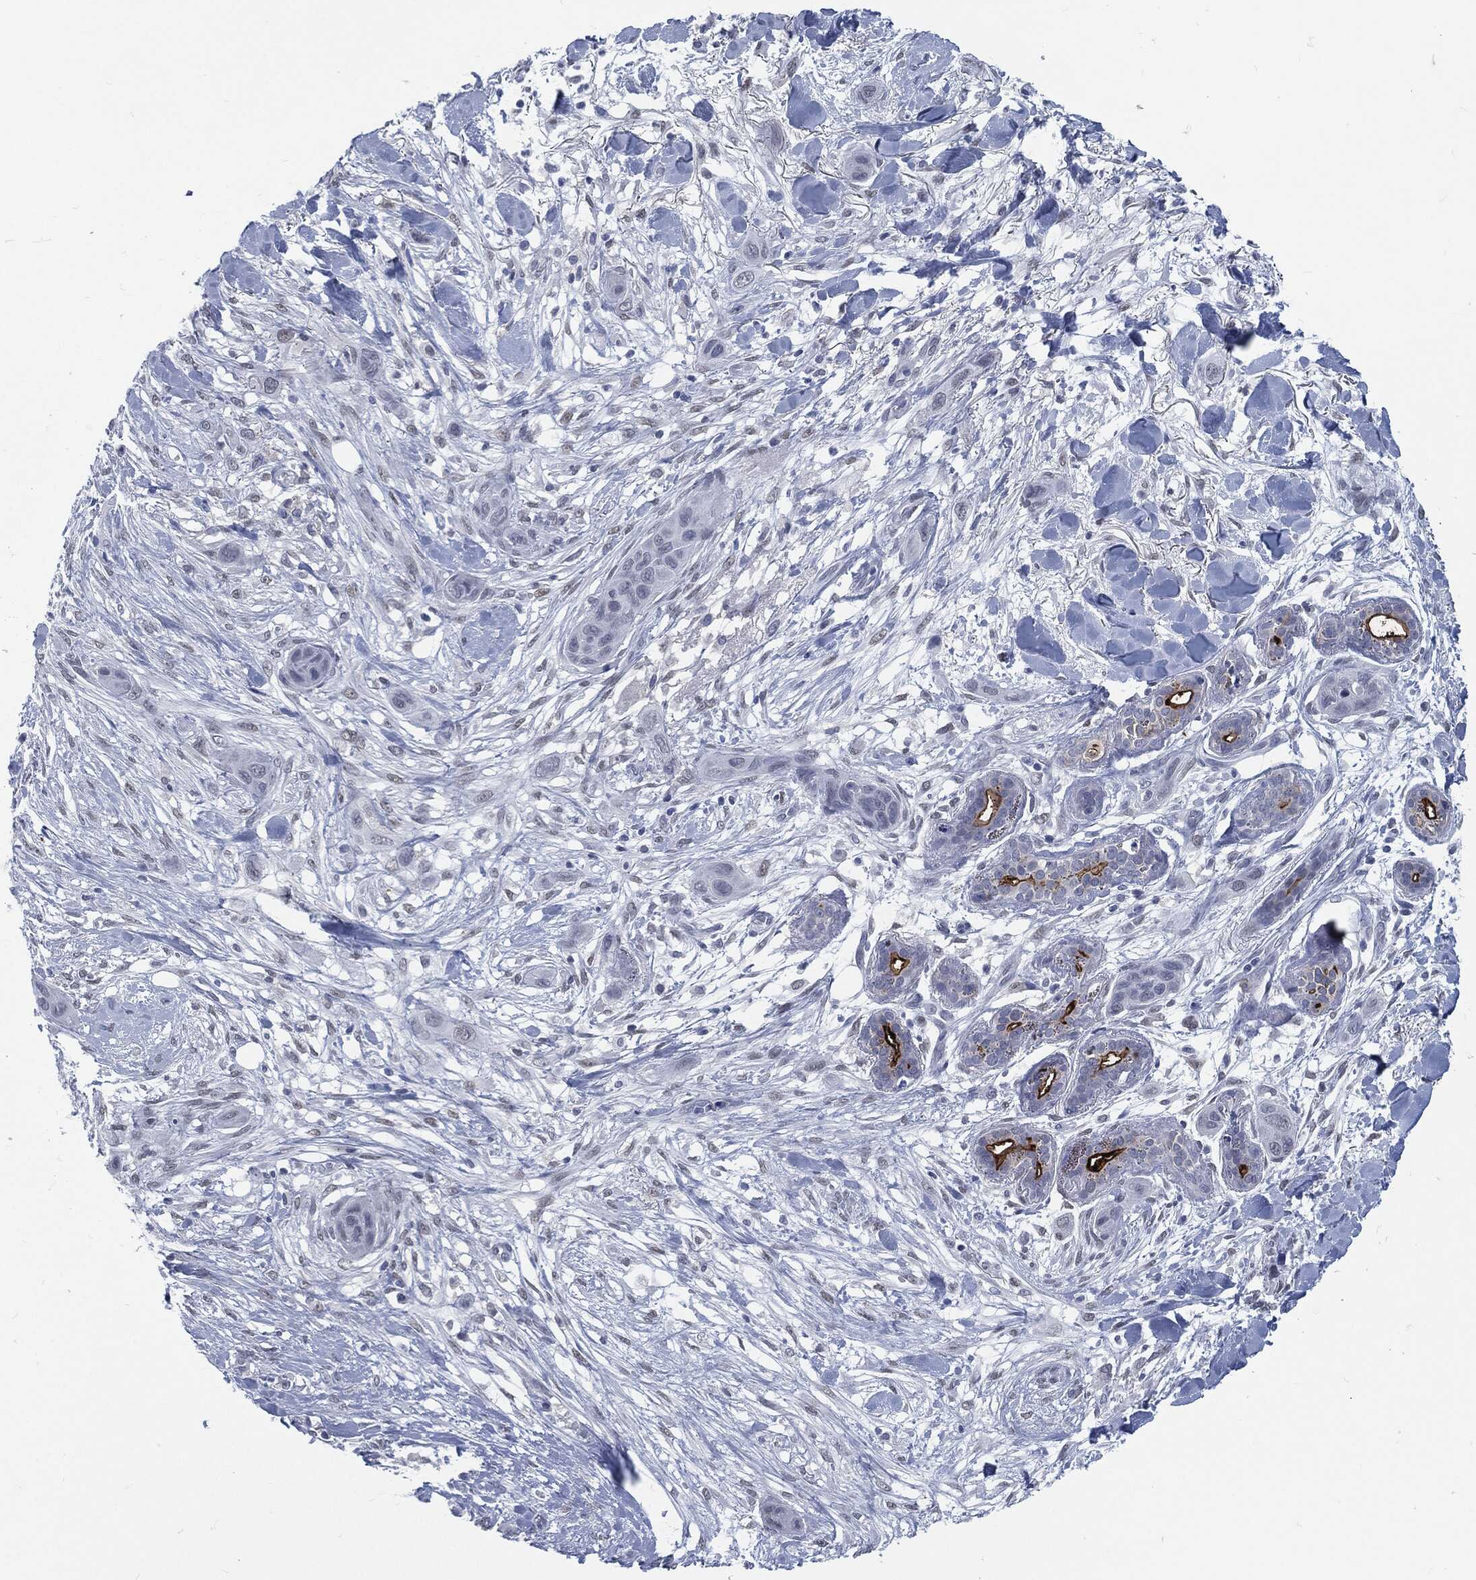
{"staining": {"intensity": "strong", "quantity": "<25%", "location": "cytoplasmic/membranous"}, "tissue": "skin cancer", "cell_type": "Tumor cells", "image_type": "cancer", "snomed": [{"axis": "morphology", "description": "Squamous cell carcinoma, NOS"}, {"axis": "topography", "description": "Skin"}], "caption": "Approximately <25% of tumor cells in skin cancer show strong cytoplasmic/membranous protein staining as visualized by brown immunohistochemical staining.", "gene": "PROM1", "patient": {"sex": "male", "age": 78}}